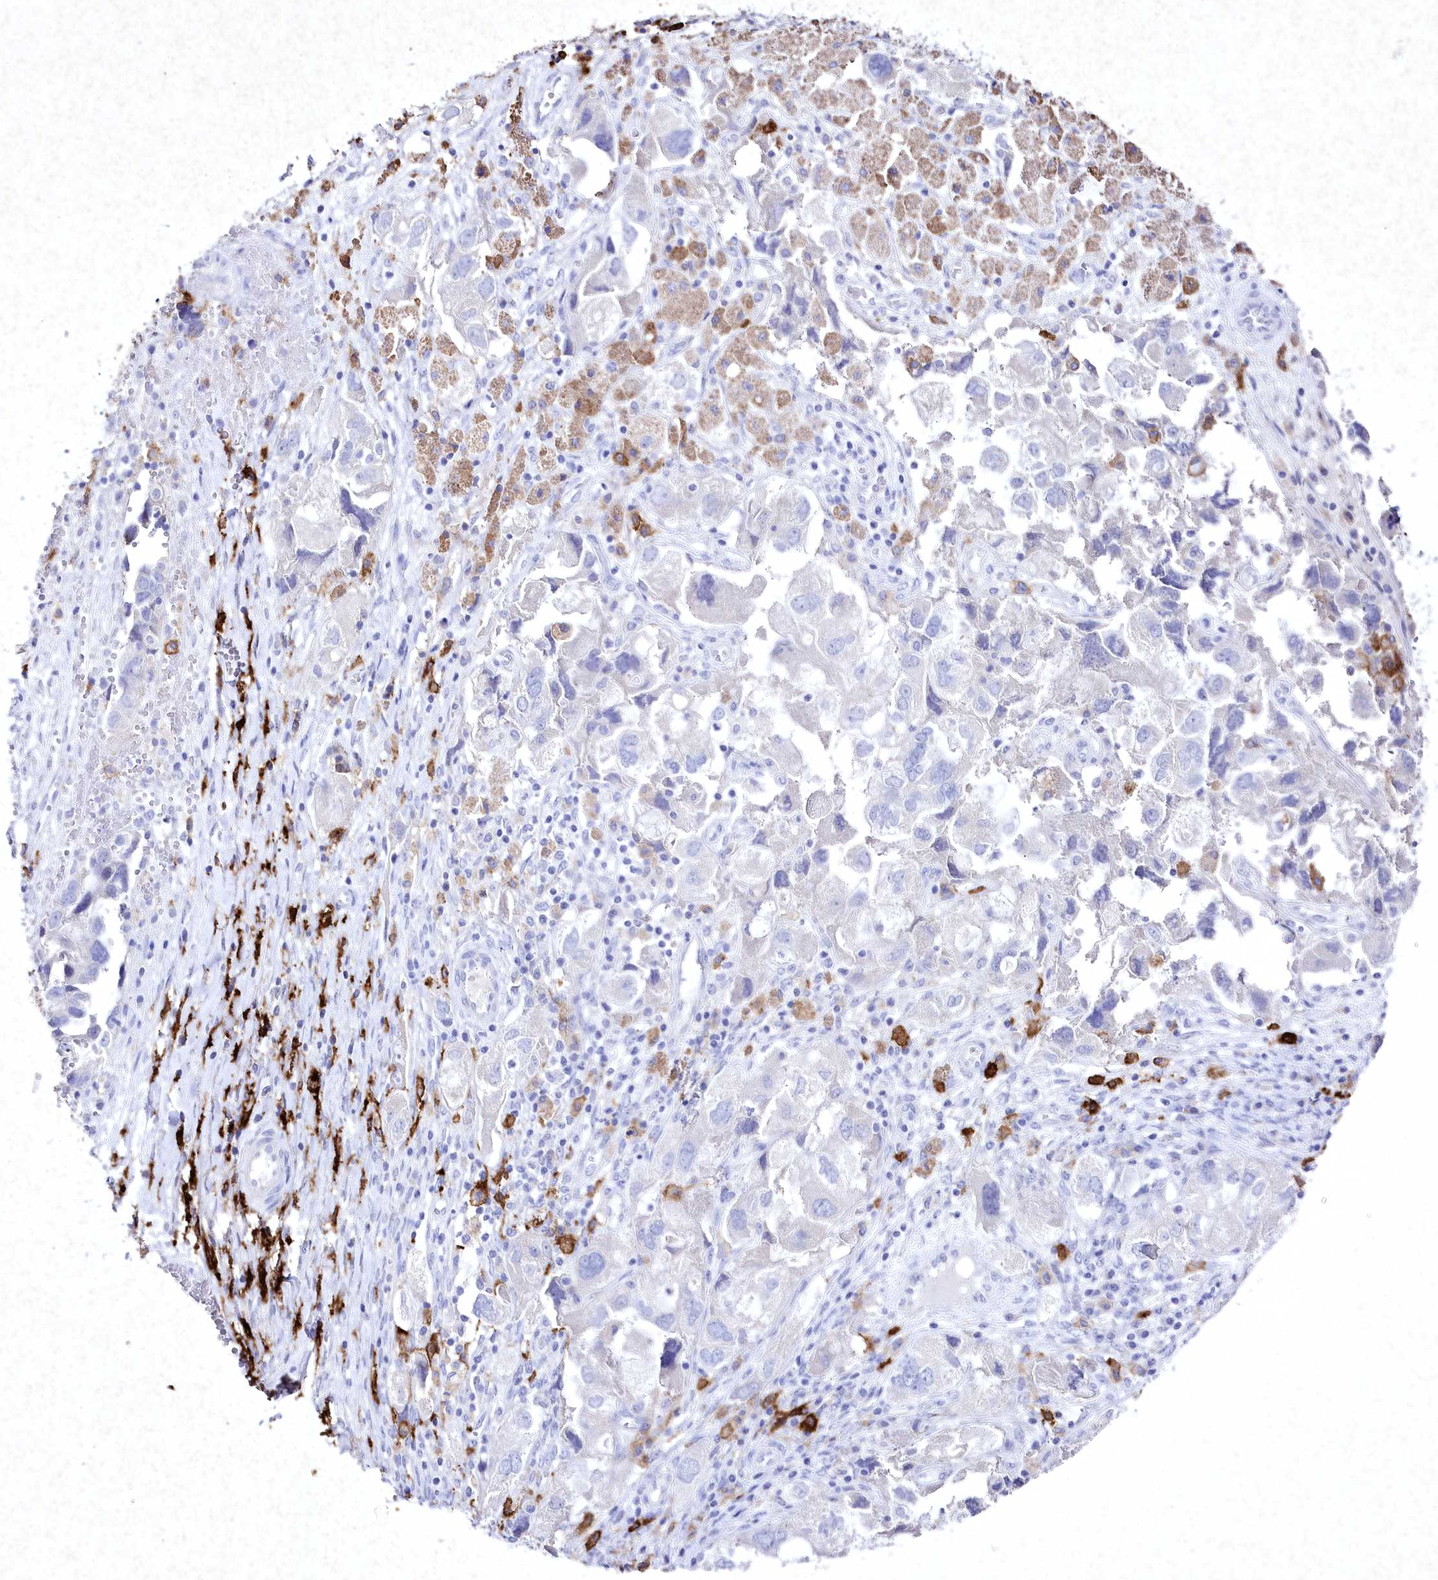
{"staining": {"intensity": "negative", "quantity": "none", "location": "none"}, "tissue": "ovarian cancer", "cell_type": "Tumor cells", "image_type": "cancer", "snomed": [{"axis": "morphology", "description": "Carcinoma, NOS"}, {"axis": "morphology", "description": "Cystadenocarcinoma, serous, NOS"}, {"axis": "topography", "description": "Ovary"}], "caption": "High magnification brightfield microscopy of ovarian cancer (serous cystadenocarcinoma) stained with DAB (brown) and counterstained with hematoxylin (blue): tumor cells show no significant expression.", "gene": "CLEC4M", "patient": {"sex": "female", "age": 69}}